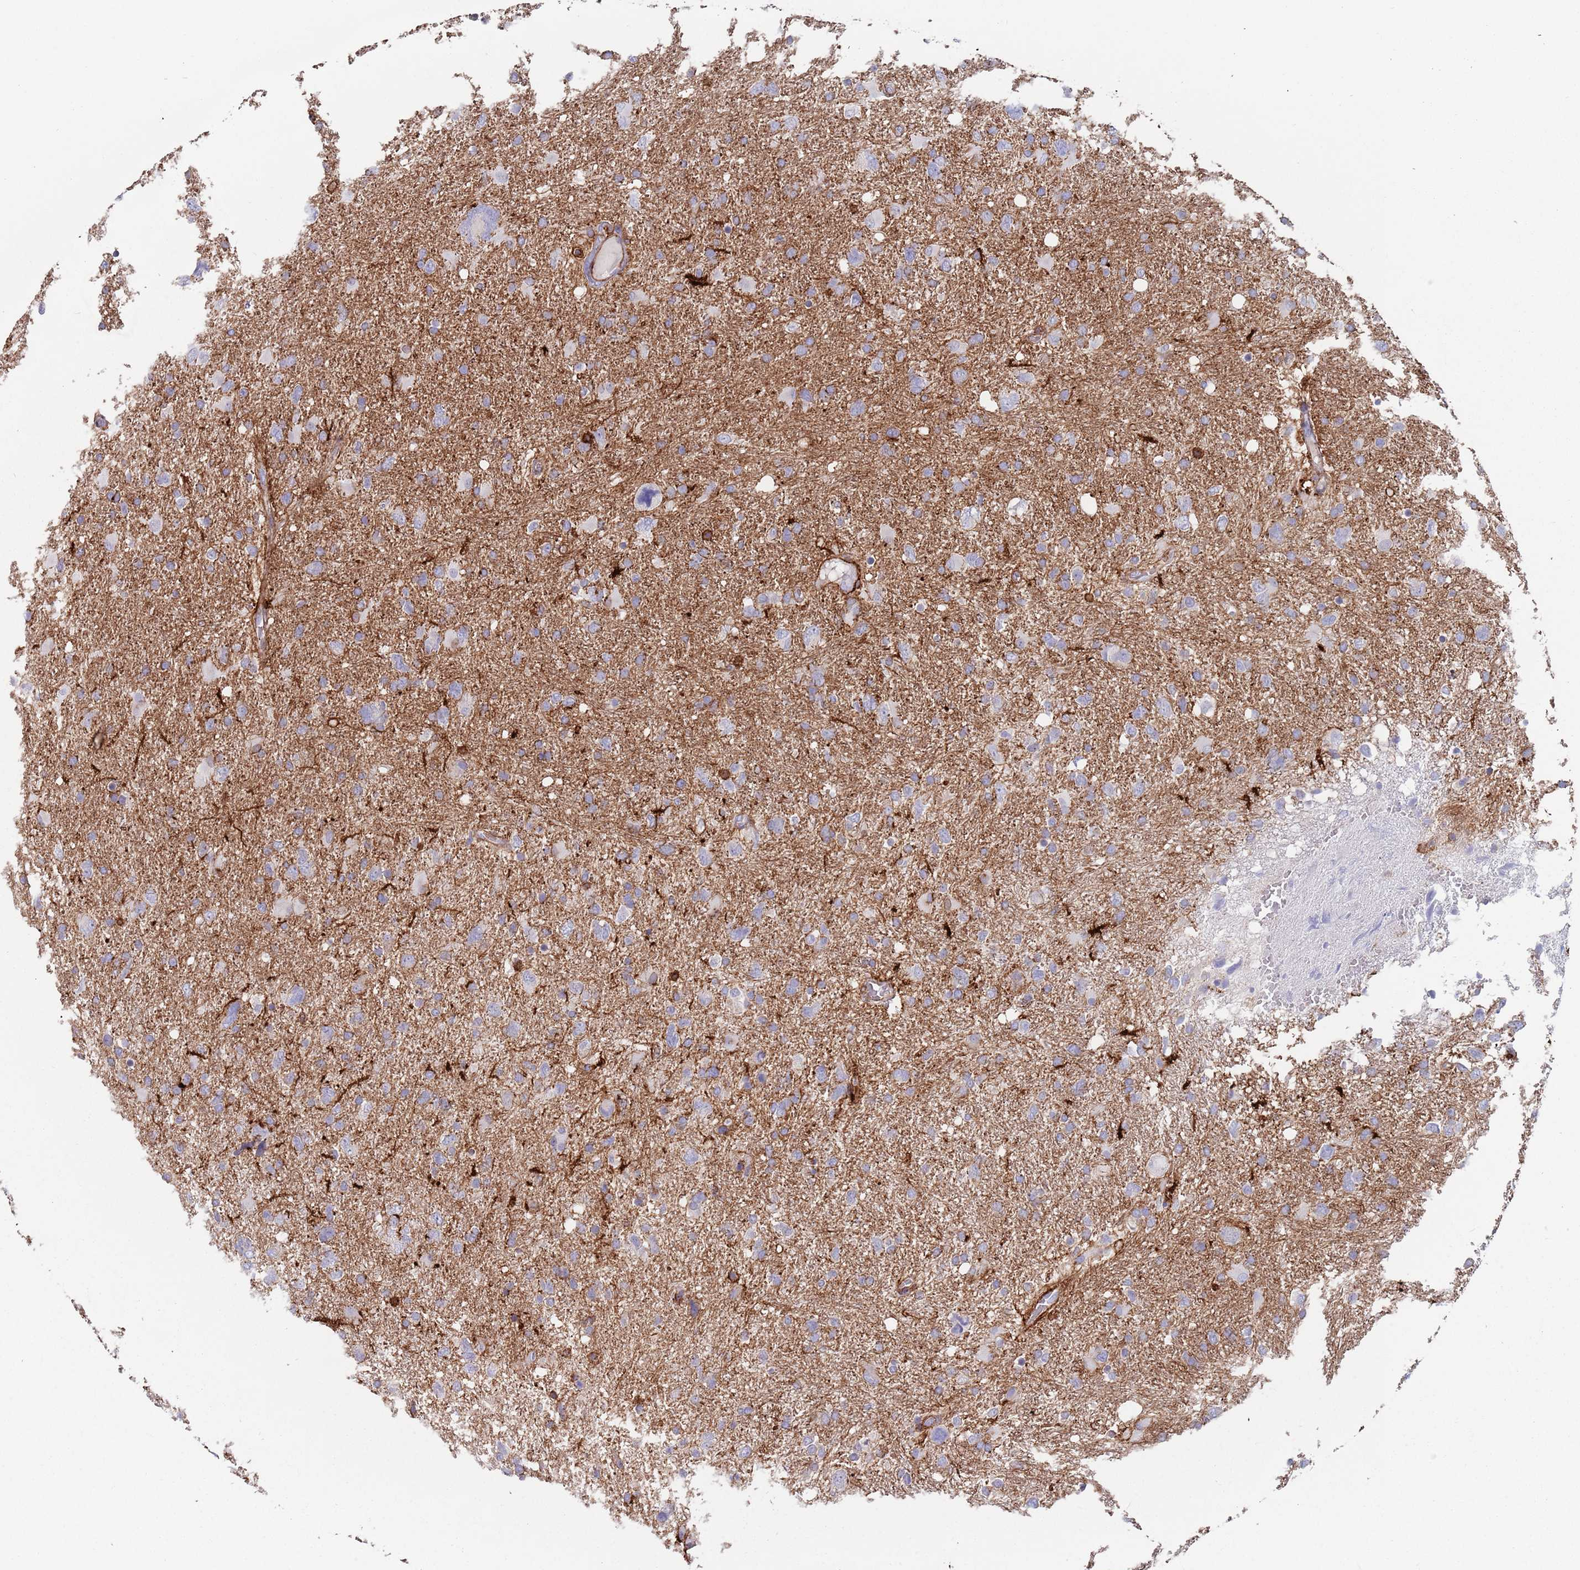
{"staining": {"intensity": "negative", "quantity": "none", "location": "none"}, "tissue": "glioma", "cell_type": "Tumor cells", "image_type": "cancer", "snomed": [{"axis": "morphology", "description": "Glioma, malignant, High grade"}, {"axis": "topography", "description": "Brain"}], "caption": "The histopathology image shows no staining of tumor cells in malignant high-grade glioma.", "gene": "RNF144A", "patient": {"sex": "male", "age": 61}}